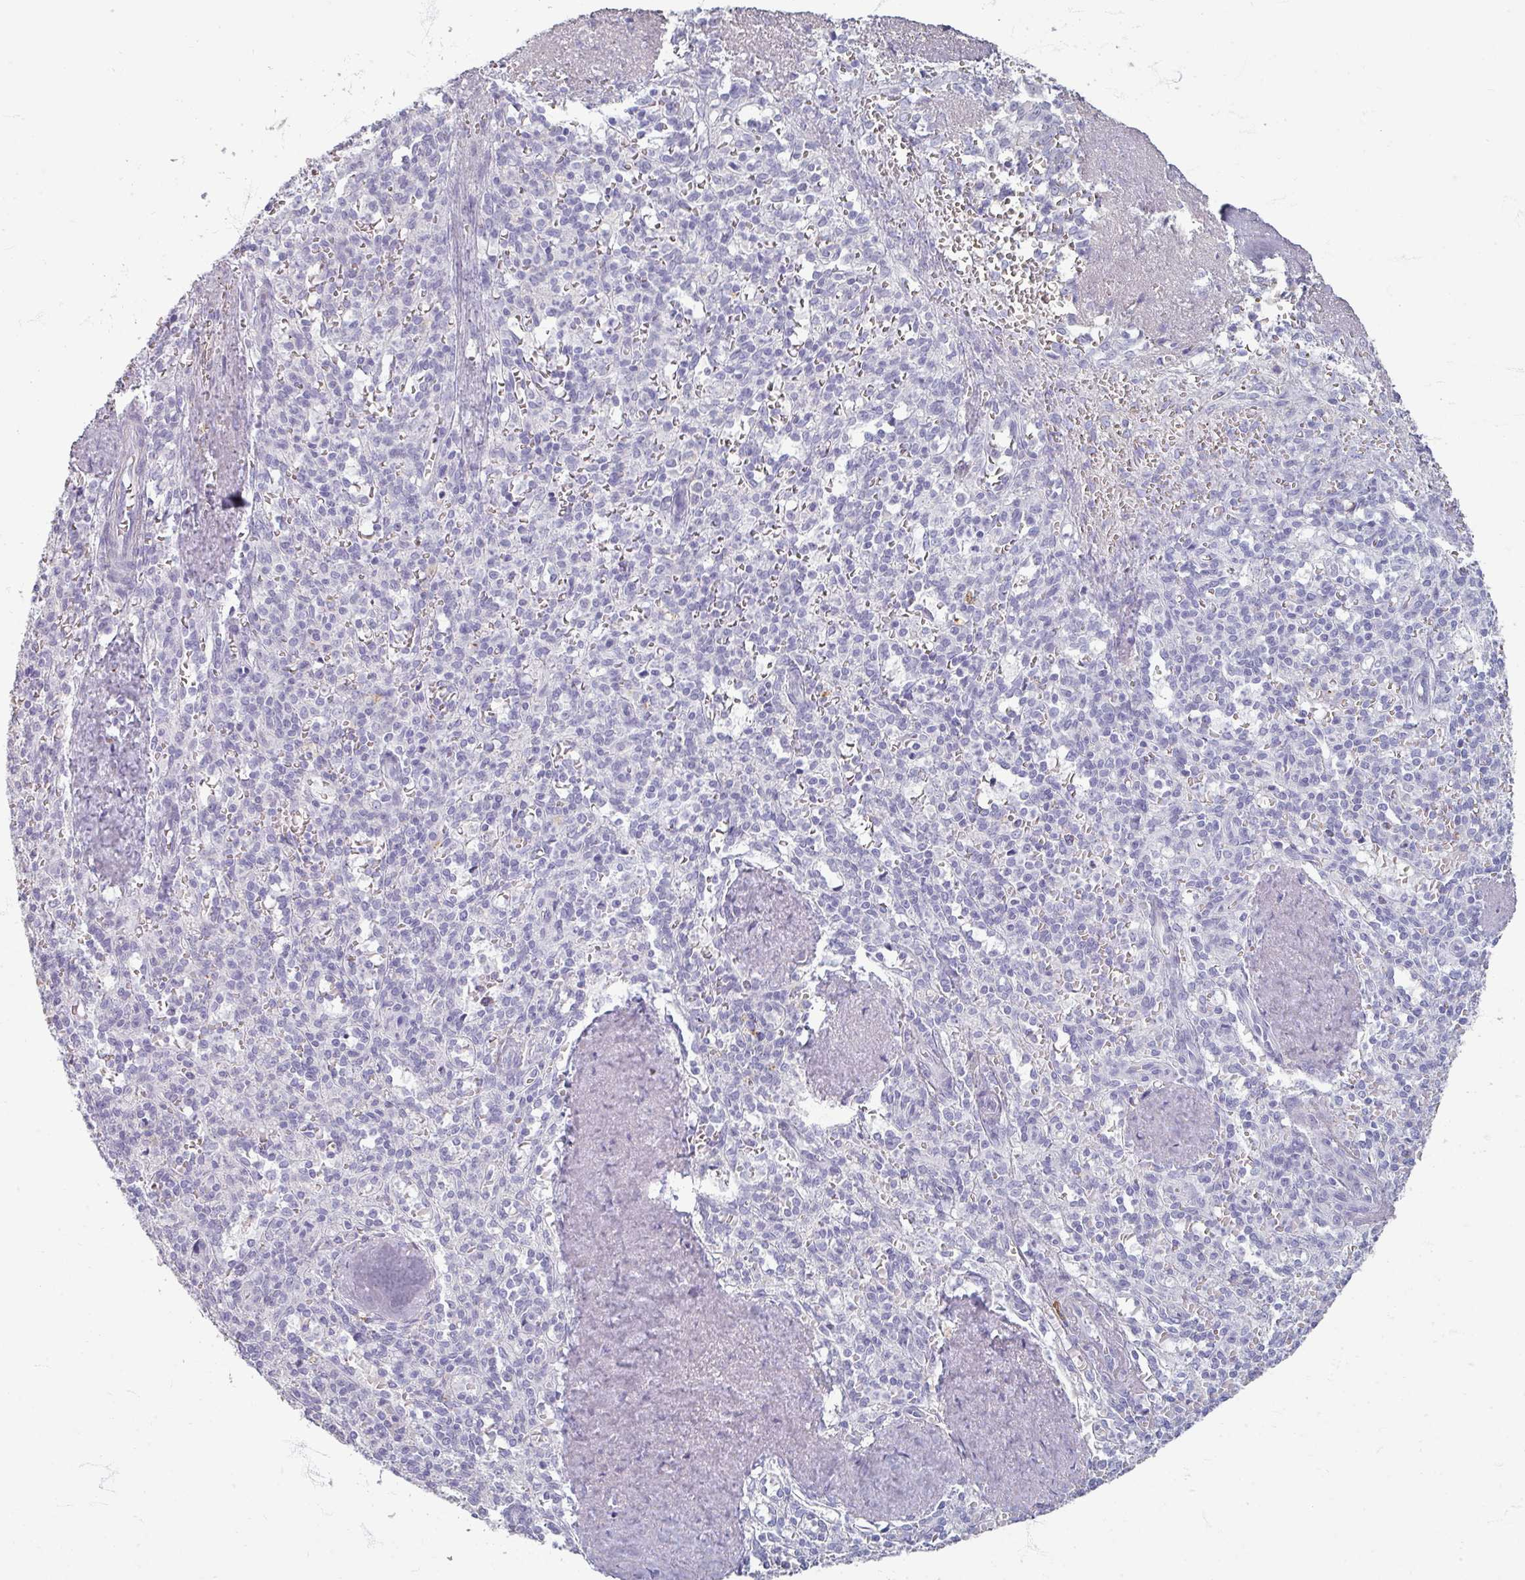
{"staining": {"intensity": "negative", "quantity": "none", "location": "none"}, "tissue": "spleen", "cell_type": "Cells in red pulp", "image_type": "normal", "snomed": [{"axis": "morphology", "description": "Normal tissue, NOS"}, {"axis": "topography", "description": "Spleen"}], "caption": "This micrograph is of normal spleen stained with IHC to label a protein in brown with the nuclei are counter-stained blue. There is no positivity in cells in red pulp.", "gene": "ZNF878", "patient": {"sex": "female", "age": 70}}